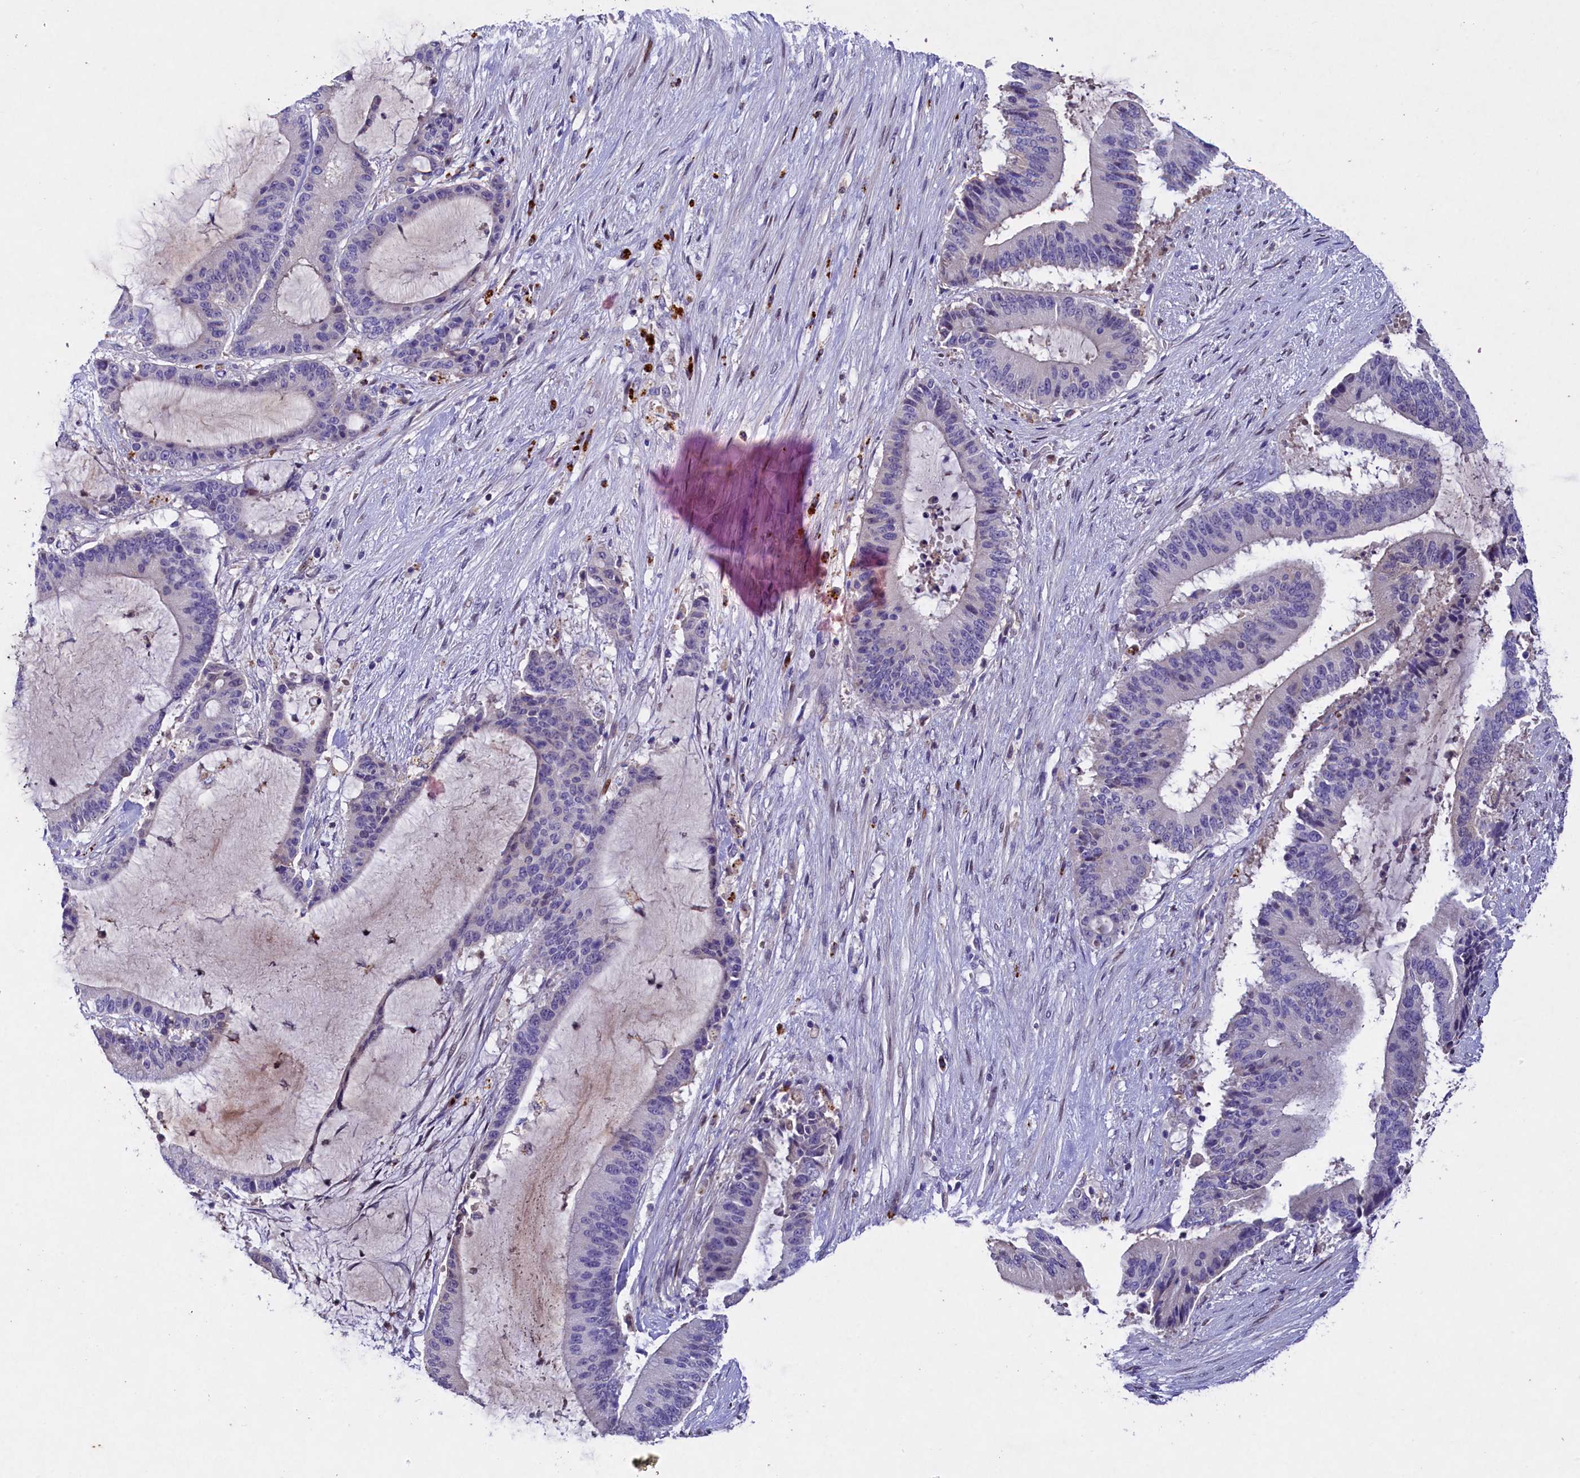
{"staining": {"intensity": "negative", "quantity": "none", "location": "none"}, "tissue": "liver cancer", "cell_type": "Tumor cells", "image_type": "cancer", "snomed": [{"axis": "morphology", "description": "Normal tissue, NOS"}, {"axis": "morphology", "description": "Cholangiocarcinoma"}, {"axis": "topography", "description": "Liver"}, {"axis": "topography", "description": "Peripheral nerve tissue"}], "caption": "DAB (3,3'-diaminobenzidine) immunohistochemical staining of liver cholangiocarcinoma reveals no significant positivity in tumor cells. Brightfield microscopy of immunohistochemistry (IHC) stained with DAB (brown) and hematoxylin (blue), captured at high magnification.", "gene": "TGDS", "patient": {"sex": "female", "age": 73}}